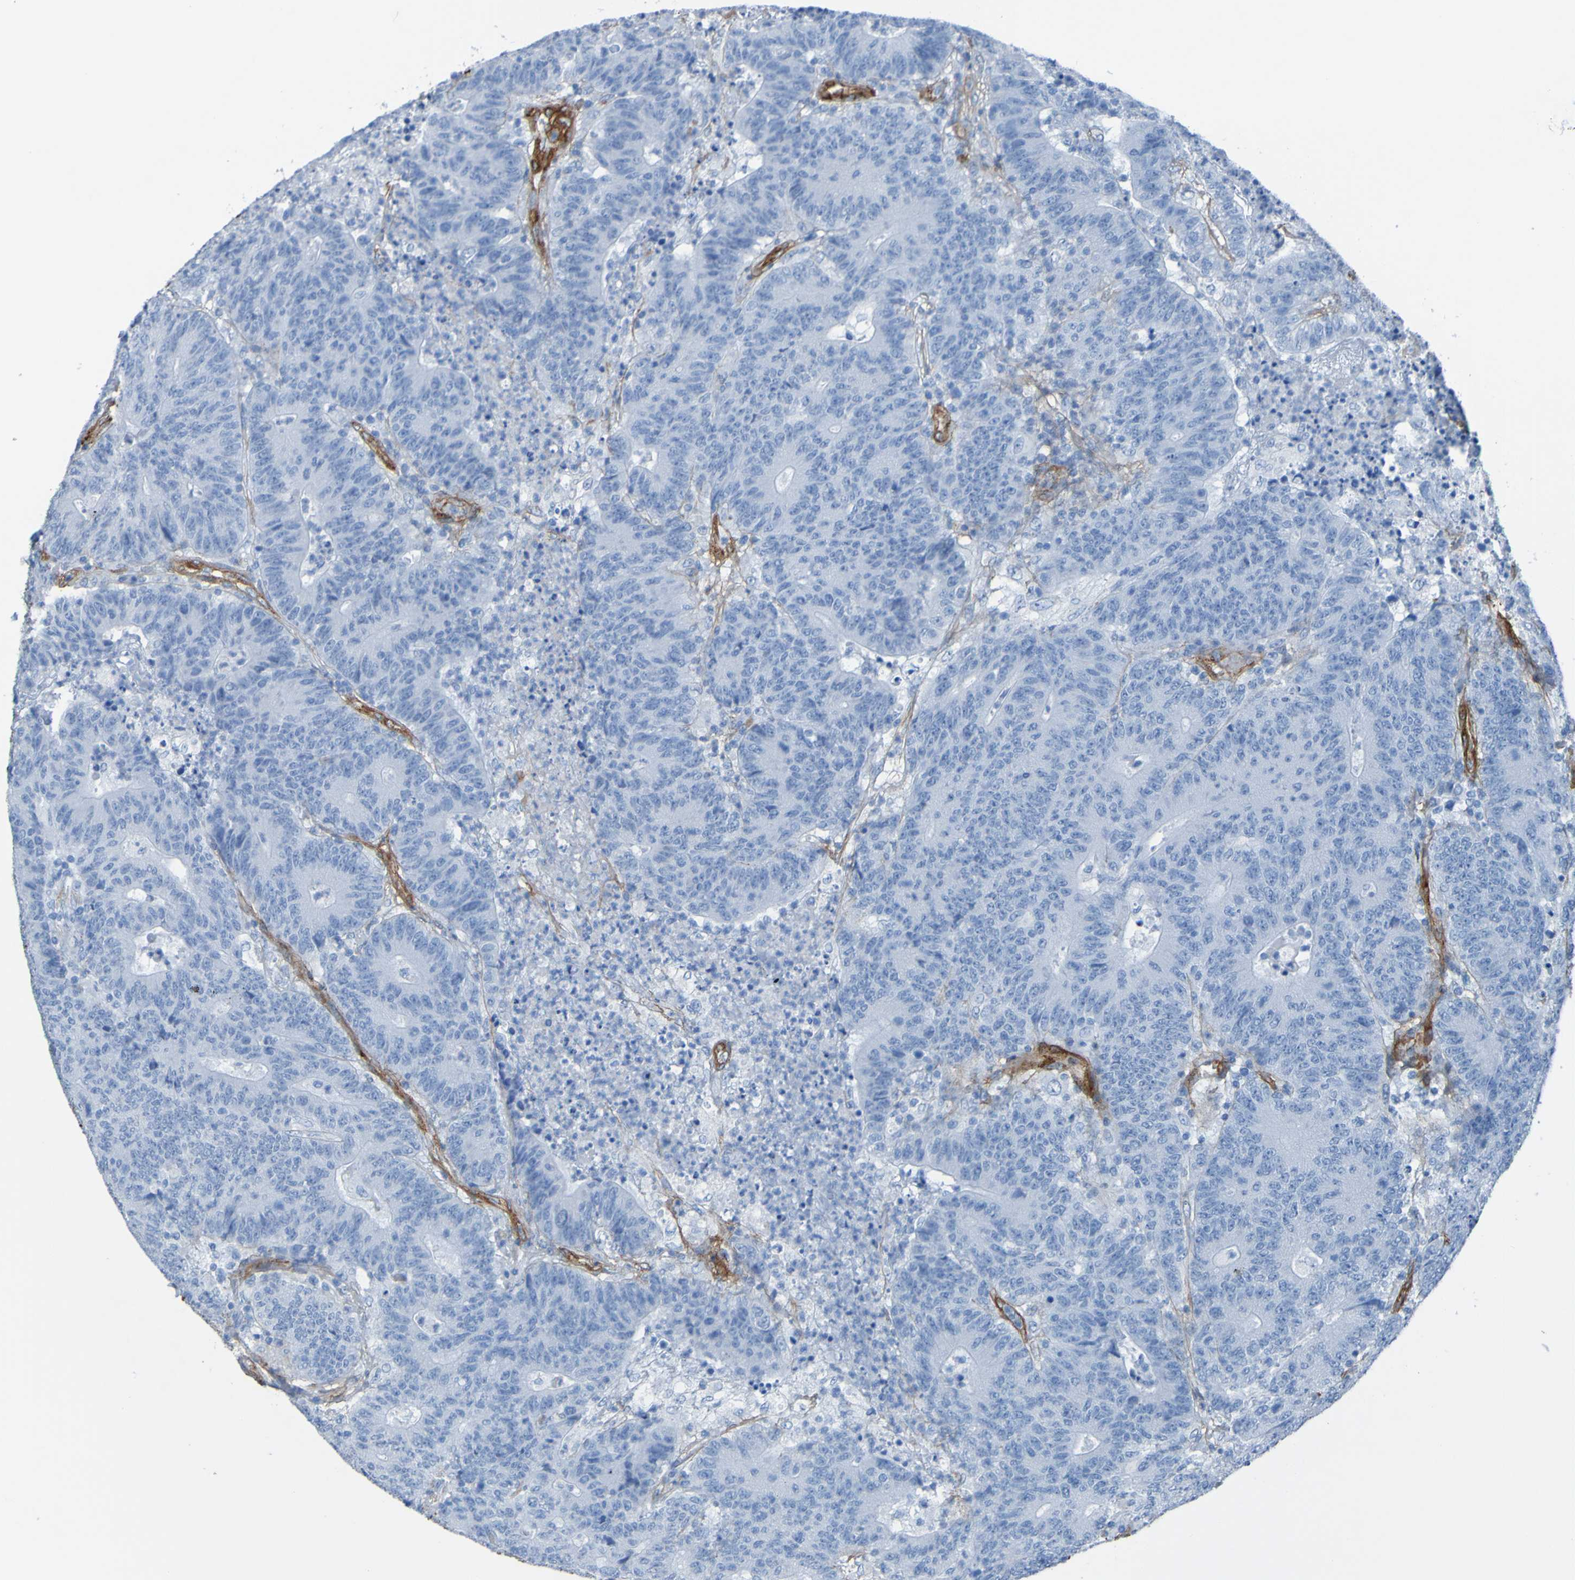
{"staining": {"intensity": "negative", "quantity": "none", "location": "none"}, "tissue": "colorectal cancer", "cell_type": "Tumor cells", "image_type": "cancer", "snomed": [{"axis": "morphology", "description": "Normal tissue, NOS"}, {"axis": "morphology", "description": "Adenocarcinoma, NOS"}, {"axis": "topography", "description": "Colon"}], "caption": "High magnification brightfield microscopy of colorectal cancer (adenocarcinoma) stained with DAB (3,3'-diaminobenzidine) (brown) and counterstained with hematoxylin (blue): tumor cells show no significant positivity.", "gene": "COL4A2", "patient": {"sex": "female", "age": 75}}